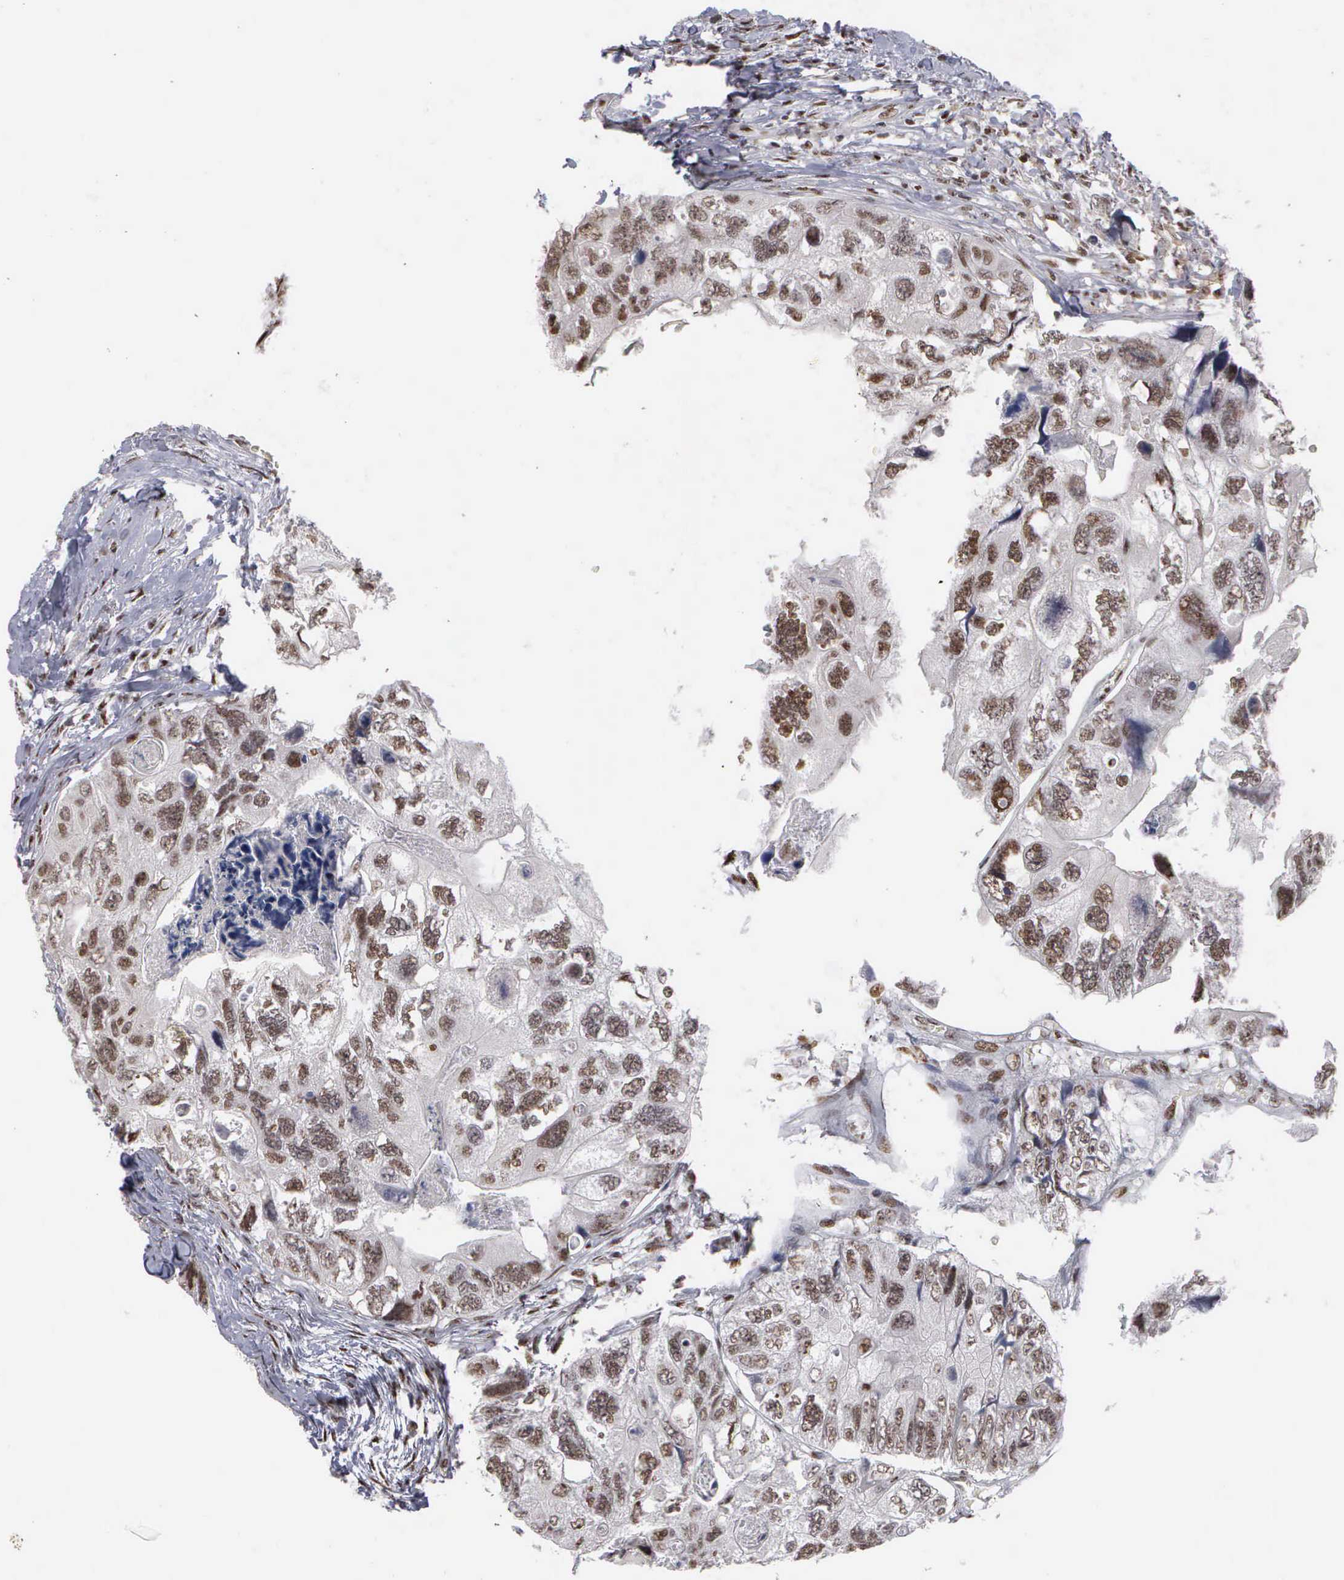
{"staining": {"intensity": "moderate", "quantity": "25%-75%", "location": "nuclear"}, "tissue": "colorectal cancer", "cell_type": "Tumor cells", "image_type": "cancer", "snomed": [{"axis": "morphology", "description": "Adenocarcinoma, NOS"}, {"axis": "topography", "description": "Rectum"}], "caption": "Immunohistochemistry of colorectal cancer (adenocarcinoma) reveals medium levels of moderate nuclear expression in approximately 25%-75% of tumor cells.", "gene": "KIAA0586", "patient": {"sex": "female", "age": 82}}